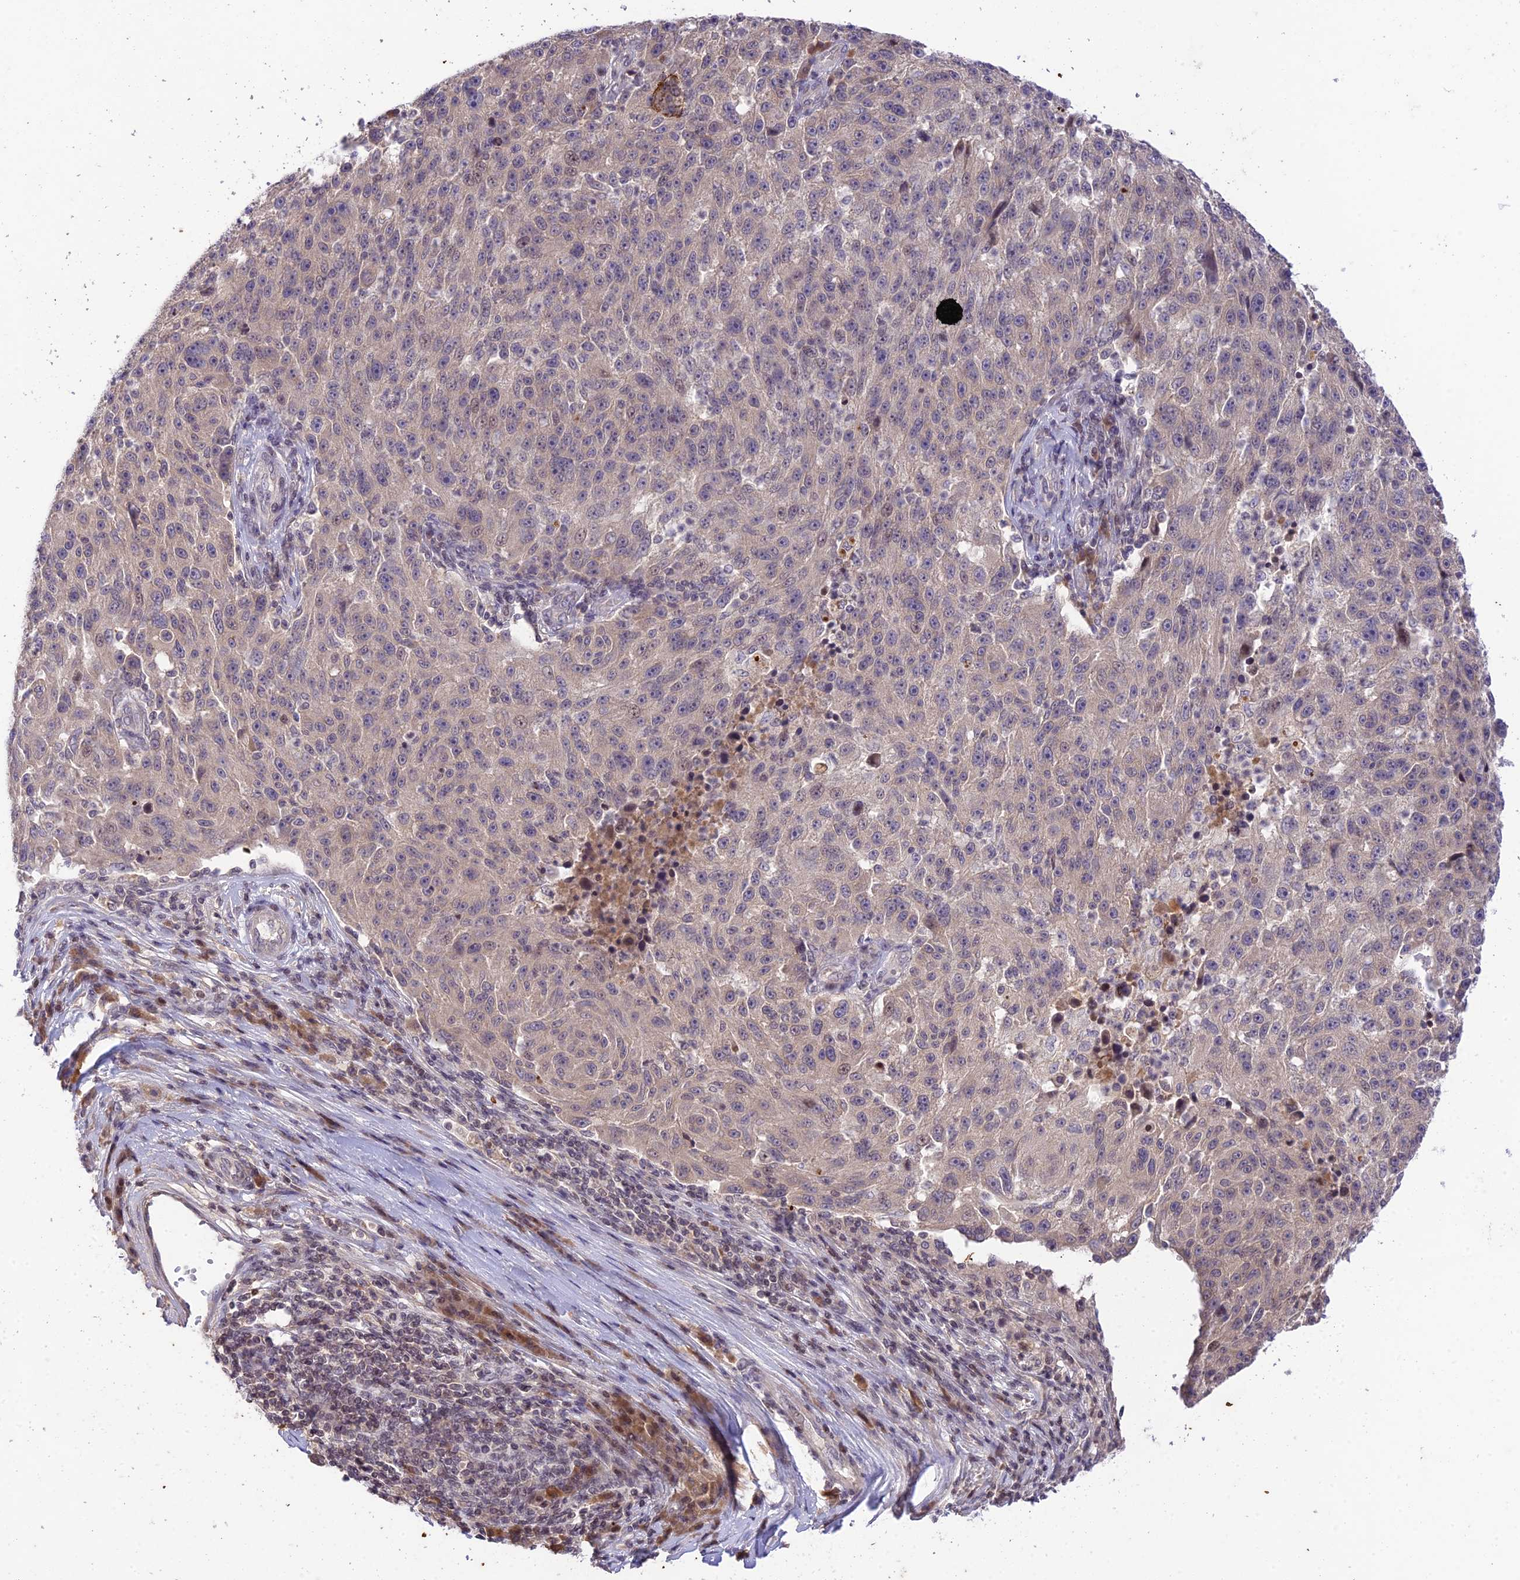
{"staining": {"intensity": "weak", "quantity": ">75%", "location": "cytoplasmic/membranous"}, "tissue": "melanoma", "cell_type": "Tumor cells", "image_type": "cancer", "snomed": [{"axis": "morphology", "description": "Malignant melanoma, NOS"}, {"axis": "topography", "description": "Skin"}], "caption": "Protein analysis of melanoma tissue exhibits weak cytoplasmic/membranous expression in approximately >75% of tumor cells. The protein is shown in brown color, while the nuclei are stained blue.", "gene": "TEKT1", "patient": {"sex": "male", "age": 53}}